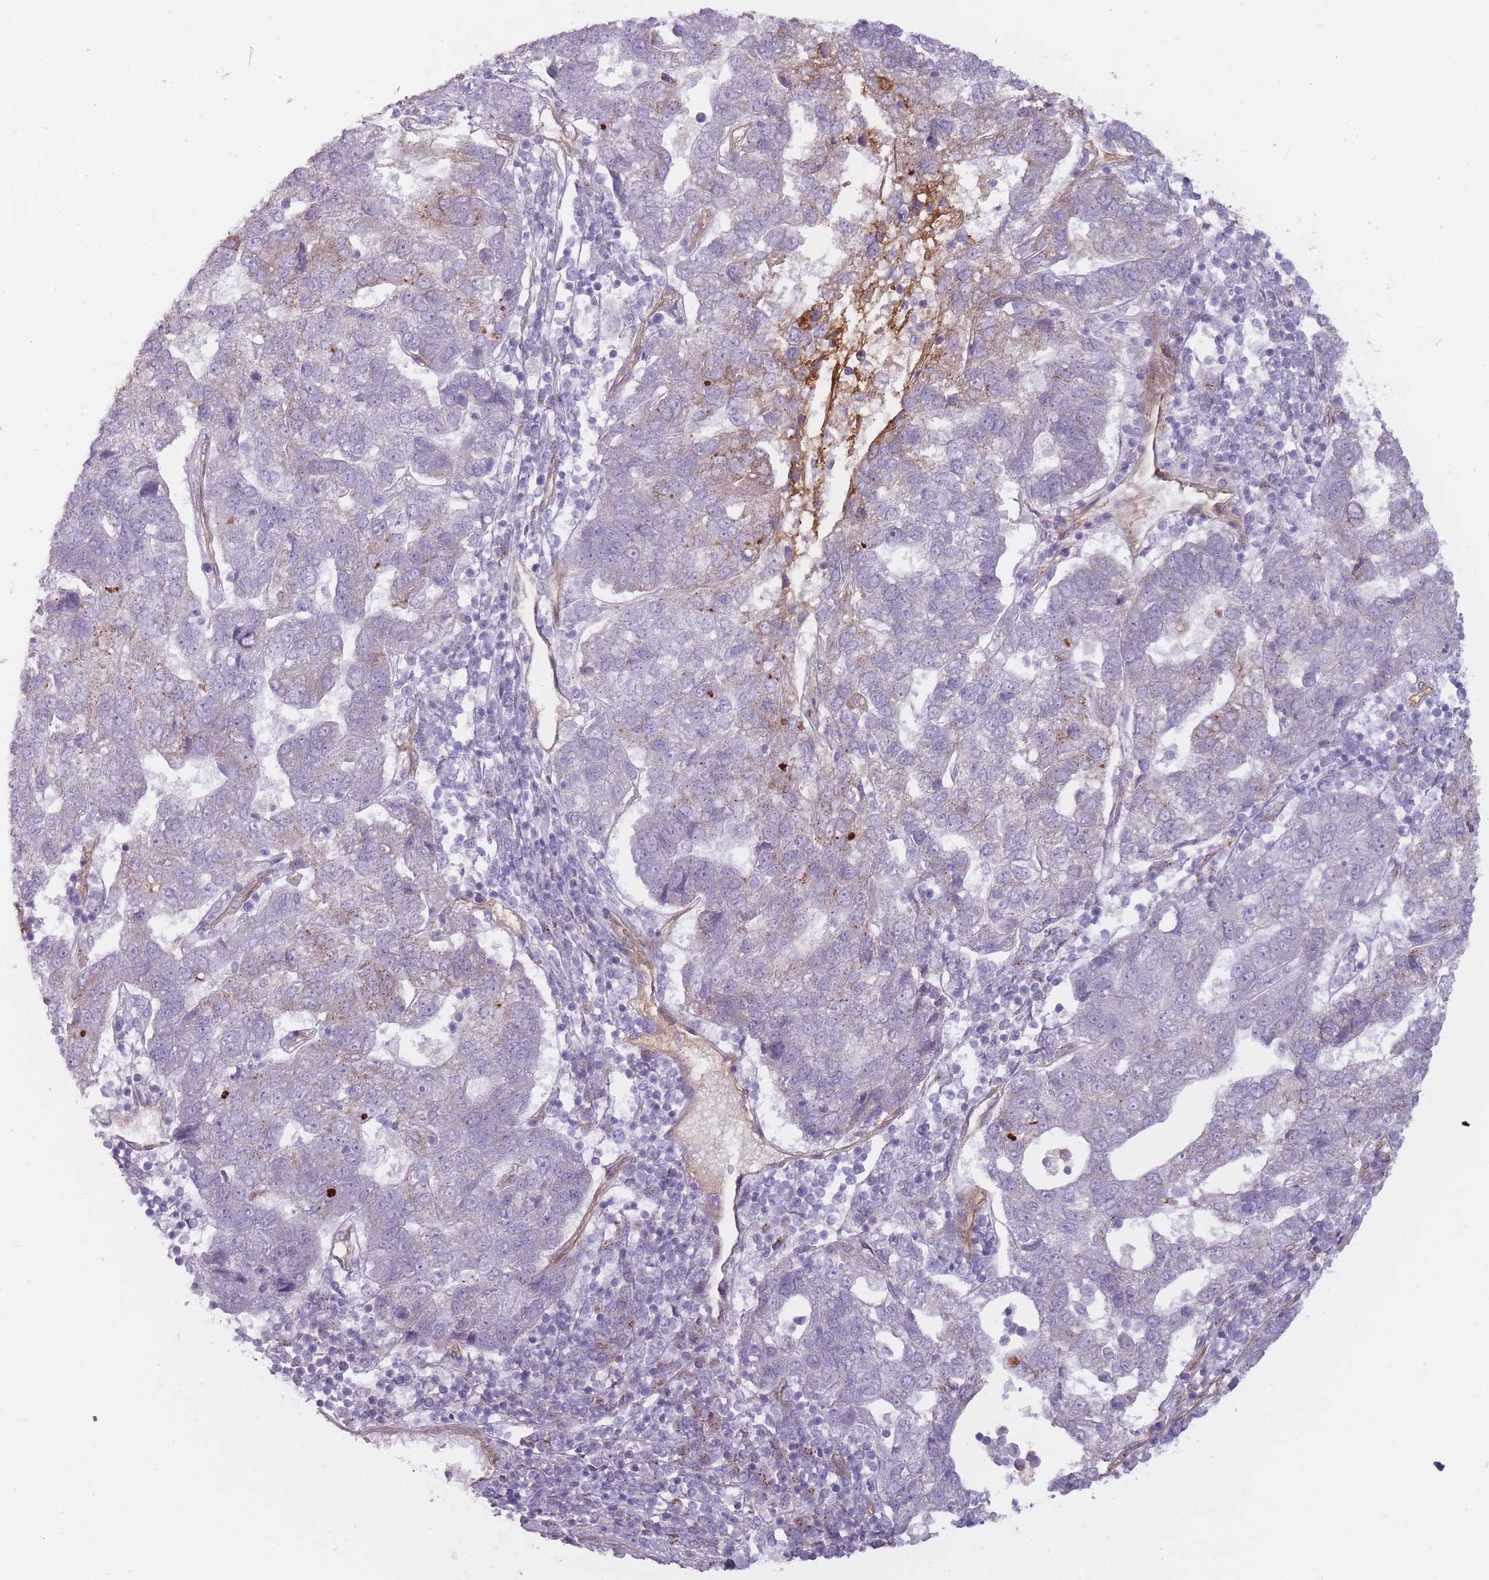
{"staining": {"intensity": "weak", "quantity": "<25%", "location": "cytoplasmic/membranous"}, "tissue": "pancreatic cancer", "cell_type": "Tumor cells", "image_type": "cancer", "snomed": [{"axis": "morphology", "description": "Adenocarcinoma, NOS"}, {"axis": "topography", "description": "Pancreas"}], "caption": "Immunohistochemistry (IHC) of human pancreatic cancer (adenocarcinoma) reveals no expression in tumor cells.", "gene": "PGRMC2", "patient": {"sex": "female", "age": 61}}